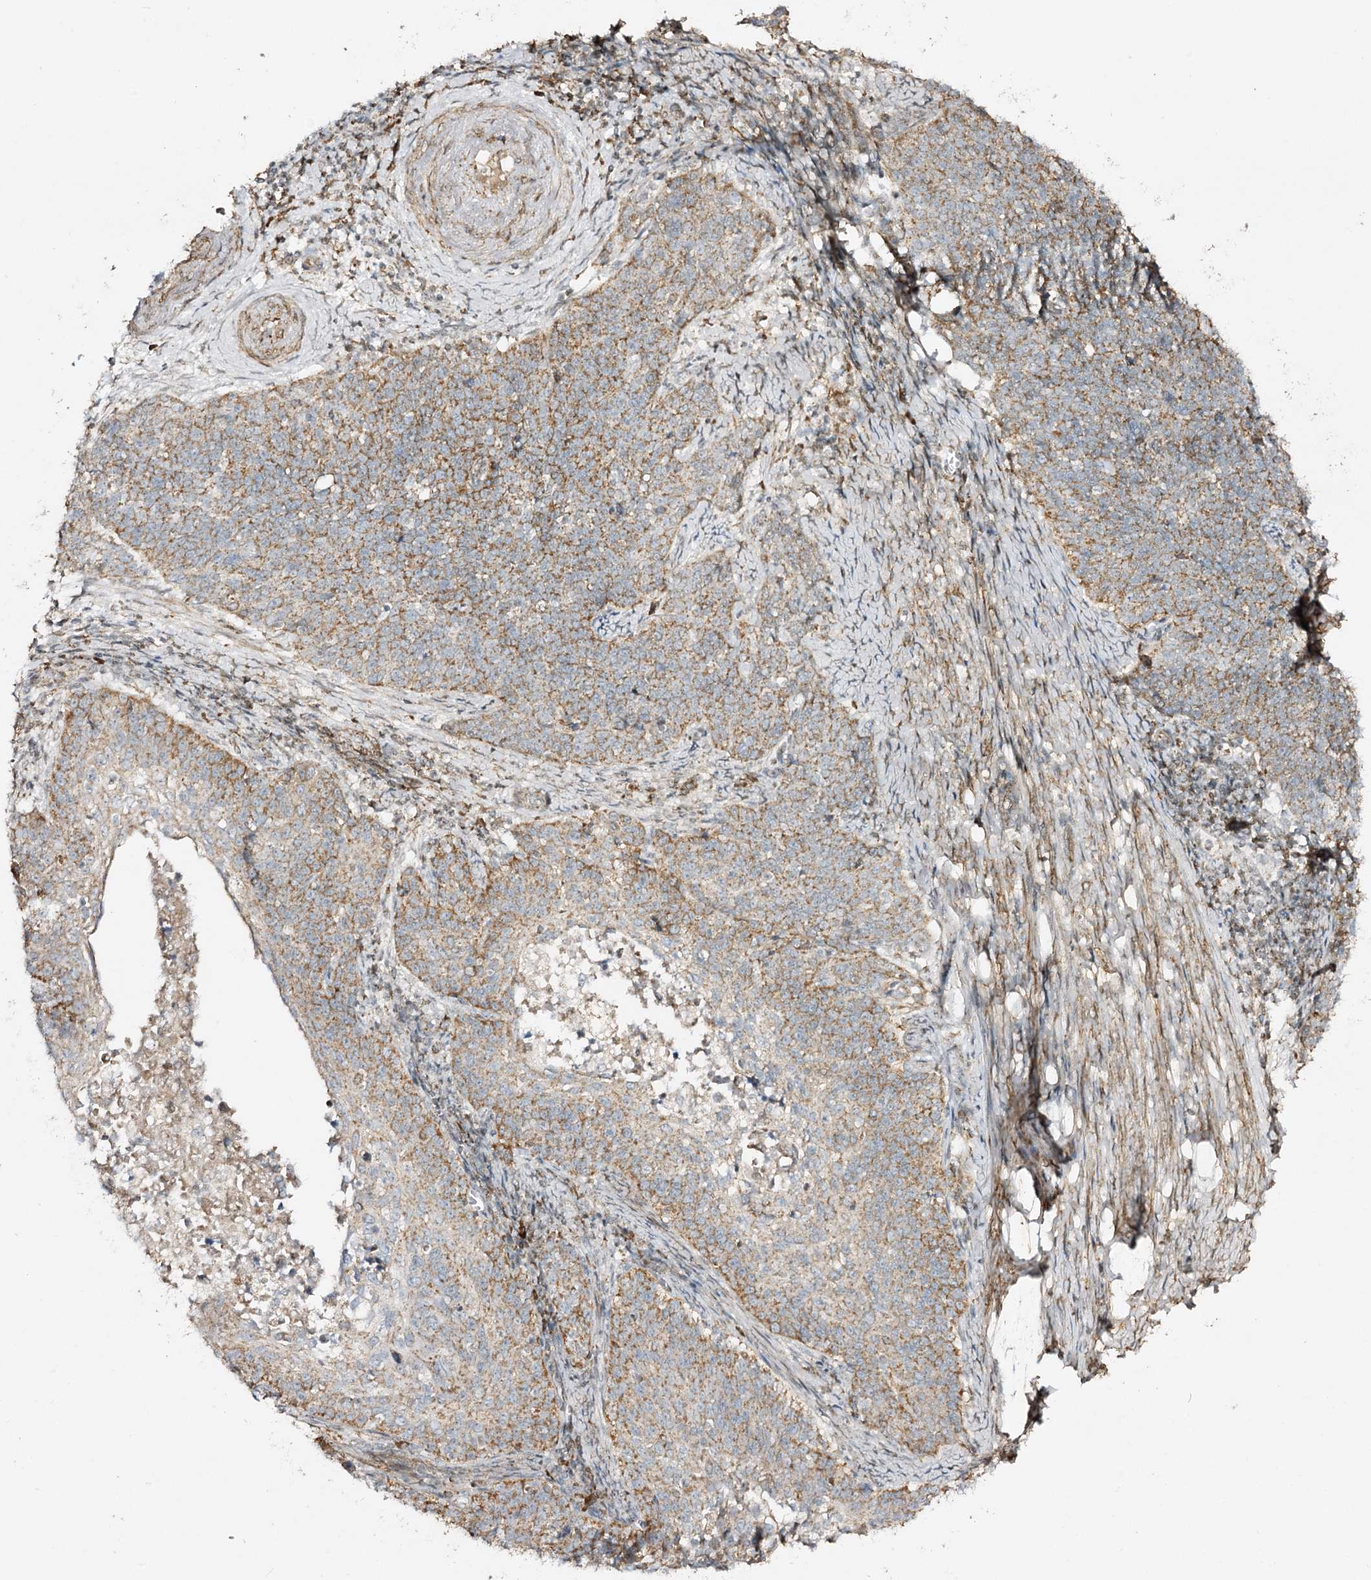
{"staining": {"intensity": "moderate", "quantity": ">75%", "location": "cytoplasmic/membranous"}, "tissue": "cervical cancer", "cell_type": "Tumor cells", "image_type": "cancer", "snomed": [{"axis": "morphology", "description": "Squamous cell carcinoma, NOS"}, {"axis": "topography", "description": "Cervix"}], "caption": "Protein expression analysis of human cervical squamous cell carcinoma reveals moderate cytoplasmic/membranous positivity in approximately >75% of tumor cells.", "gene": "CBR4", "patient": {"sex": "female", "age": 39}}